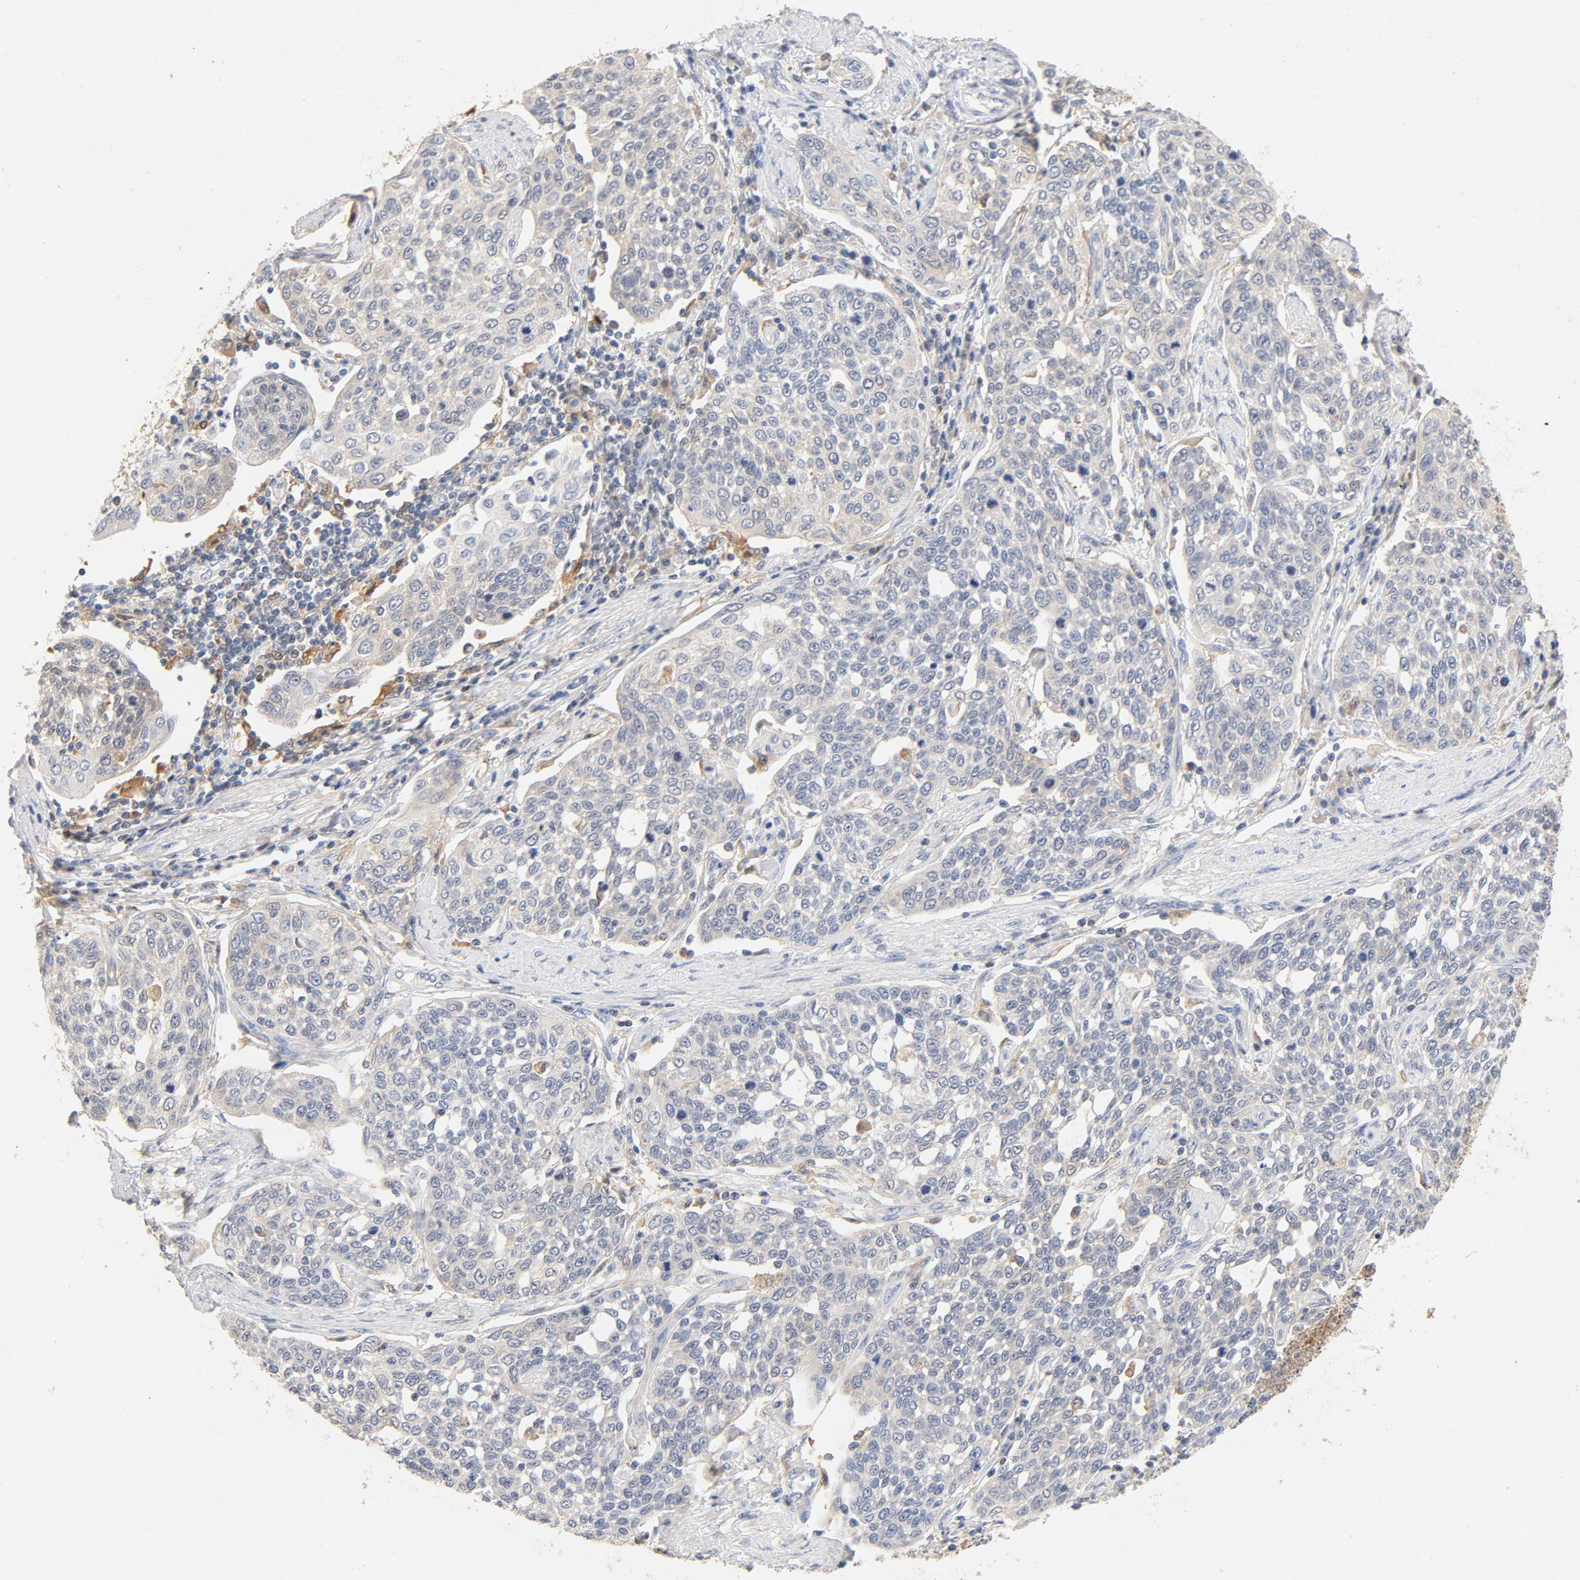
{"staining": {"intensity": "negative", "quantity": "none", "location": "none"}, "tissue": "cervical cancer", "cell_type": "Tumor cells", "image_type": "cancer", "snomed": [{"axis": "morphology", "description": "Squamous cell carcinoma, NOS"}, {"axis": "topography", "description": "Cervix"}], "caption": "Micrograph shows no significant protein positivity in tumor cells of cervical cancer.", "gene": "STAT1", "patient": {"sex": "female", "age": 34}}